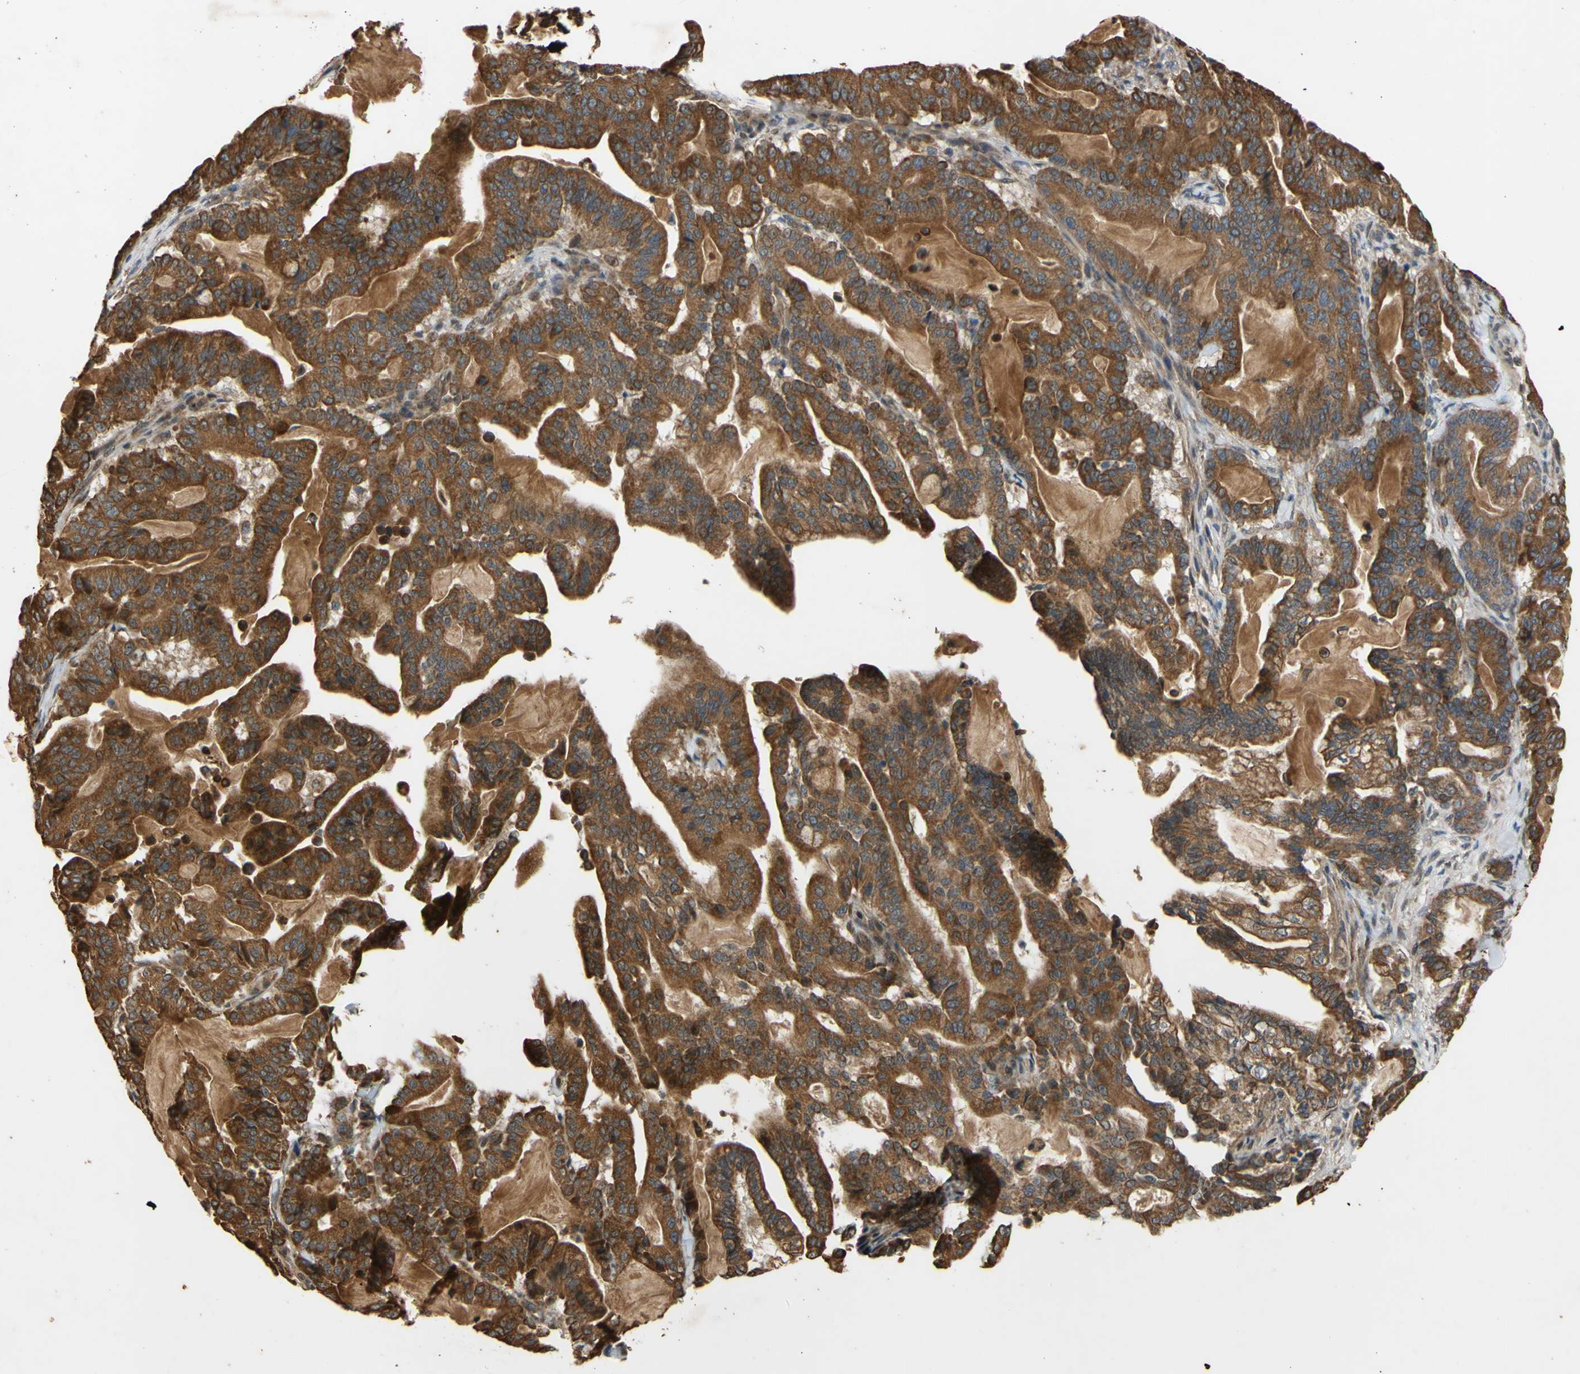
{"staining": {"intensity": "moderate", "quantity": ">75%", "location": "cytoplasmic/membranous"}, "tissue": "pancreatic cancer", "cell_type": "Tumor cells", "image_type": "cancer", "snomed": [{"axis": "morphology", "description": "Adenocarcinoma, NOS"}, {"axis": "topography", "description": "Pancreas"}], "caption": "Pancreatic cancer stained with IHC demonstrates moderate cytoplasmic/membranous staining in about >75% of tumor cells.", "gene": "PKN1", "patient": {"sex": "male", "age": 63}}